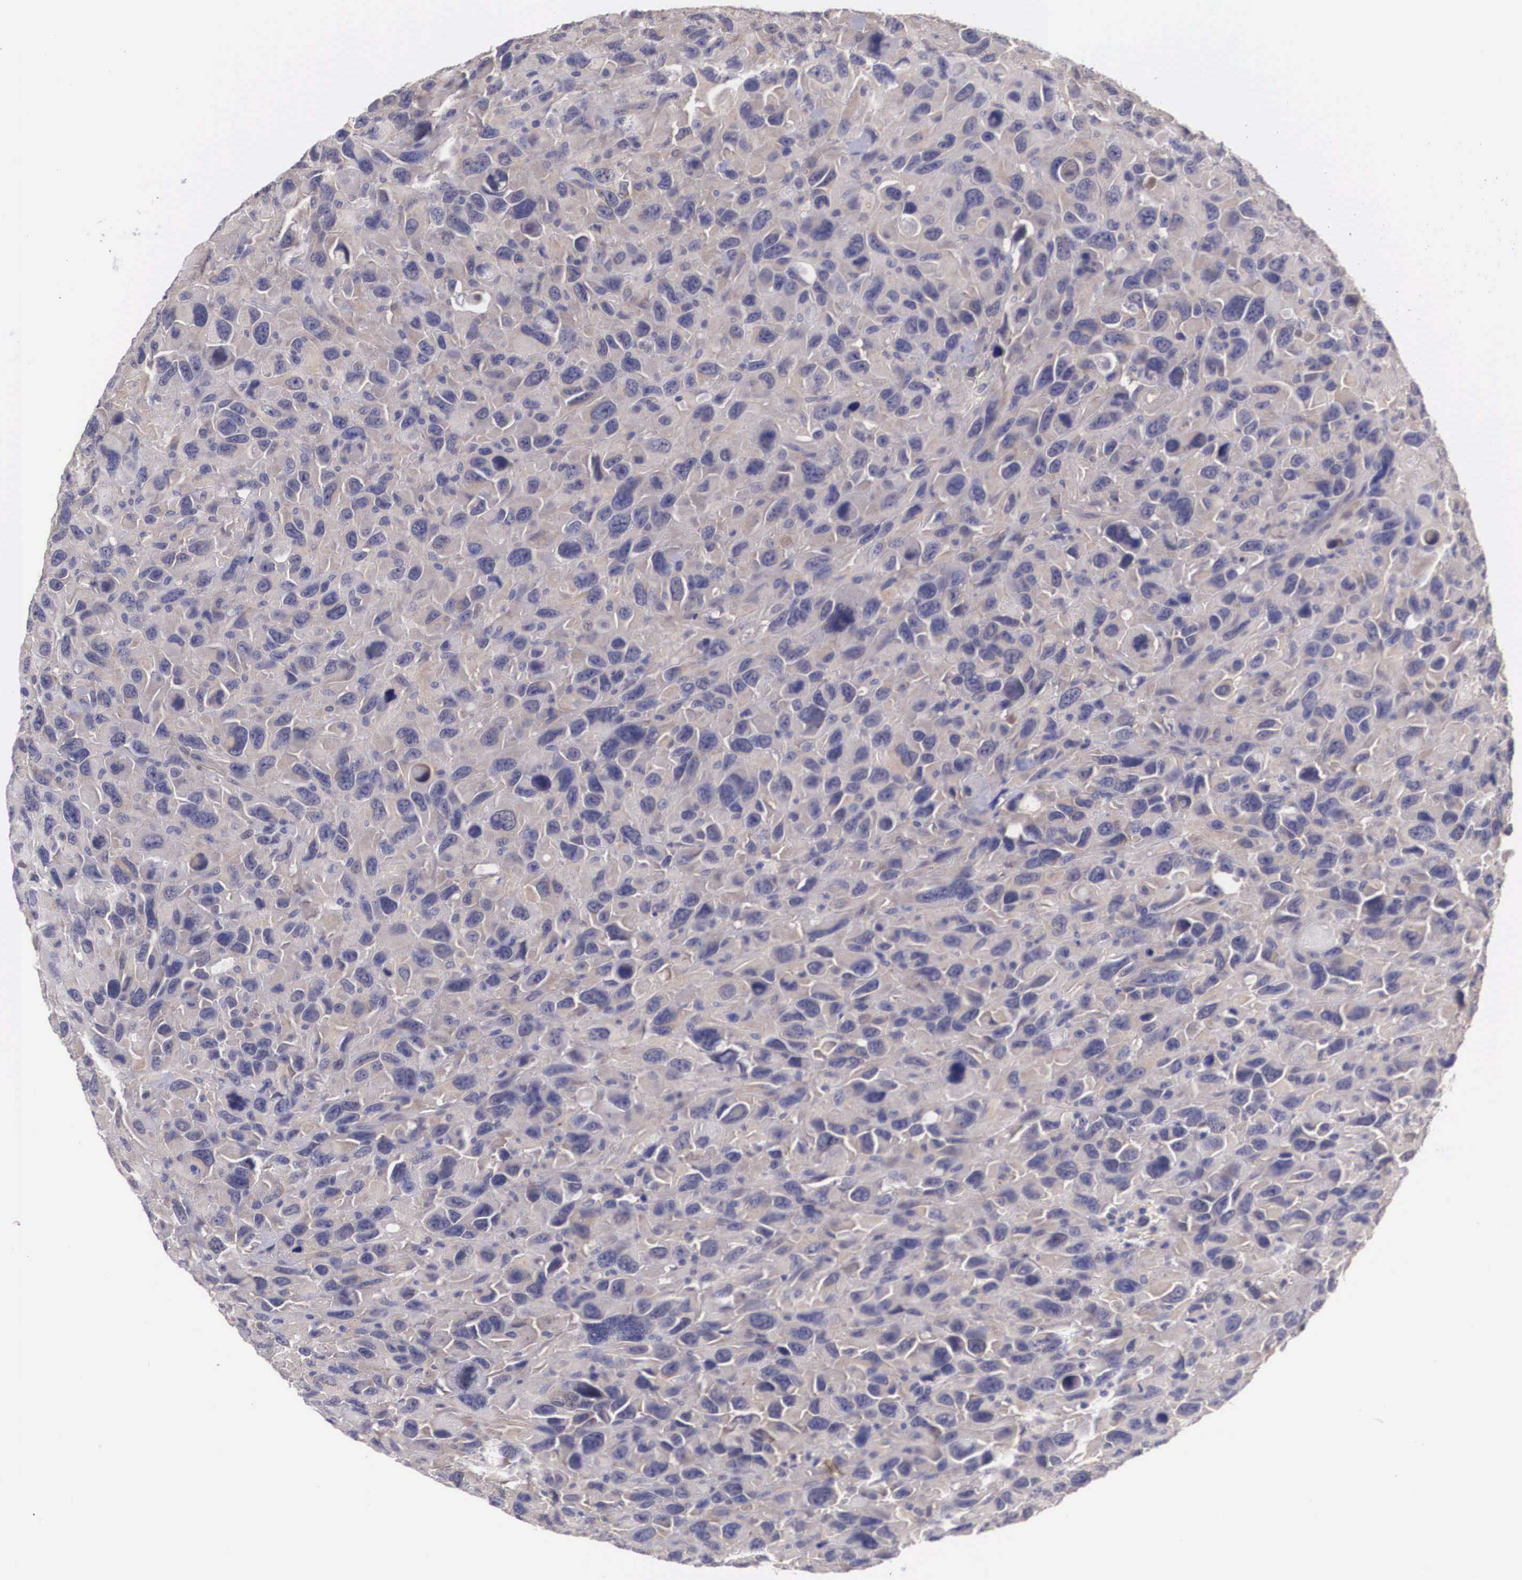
{"staining": {"intensity": "weak", "quantity": "<25%", "location": "cytoplasmic/membranous"}, "tissue": "renal cancer", "cell_type": "Tumor cells", "image_type": "cancer", "snomed": [{"axis": "morphology", "description": "Adenocarcinoma, NOS"}, {"axis": "topography", "description": "Kidney"}], "caption": "An immunohistochemistry image of renal adenocarcinoma is shown. There is no staining in tumor cells of renal adenocarcinoma.", "gene": "OTX2", "patient": {"sex": "male", "age": 79}}